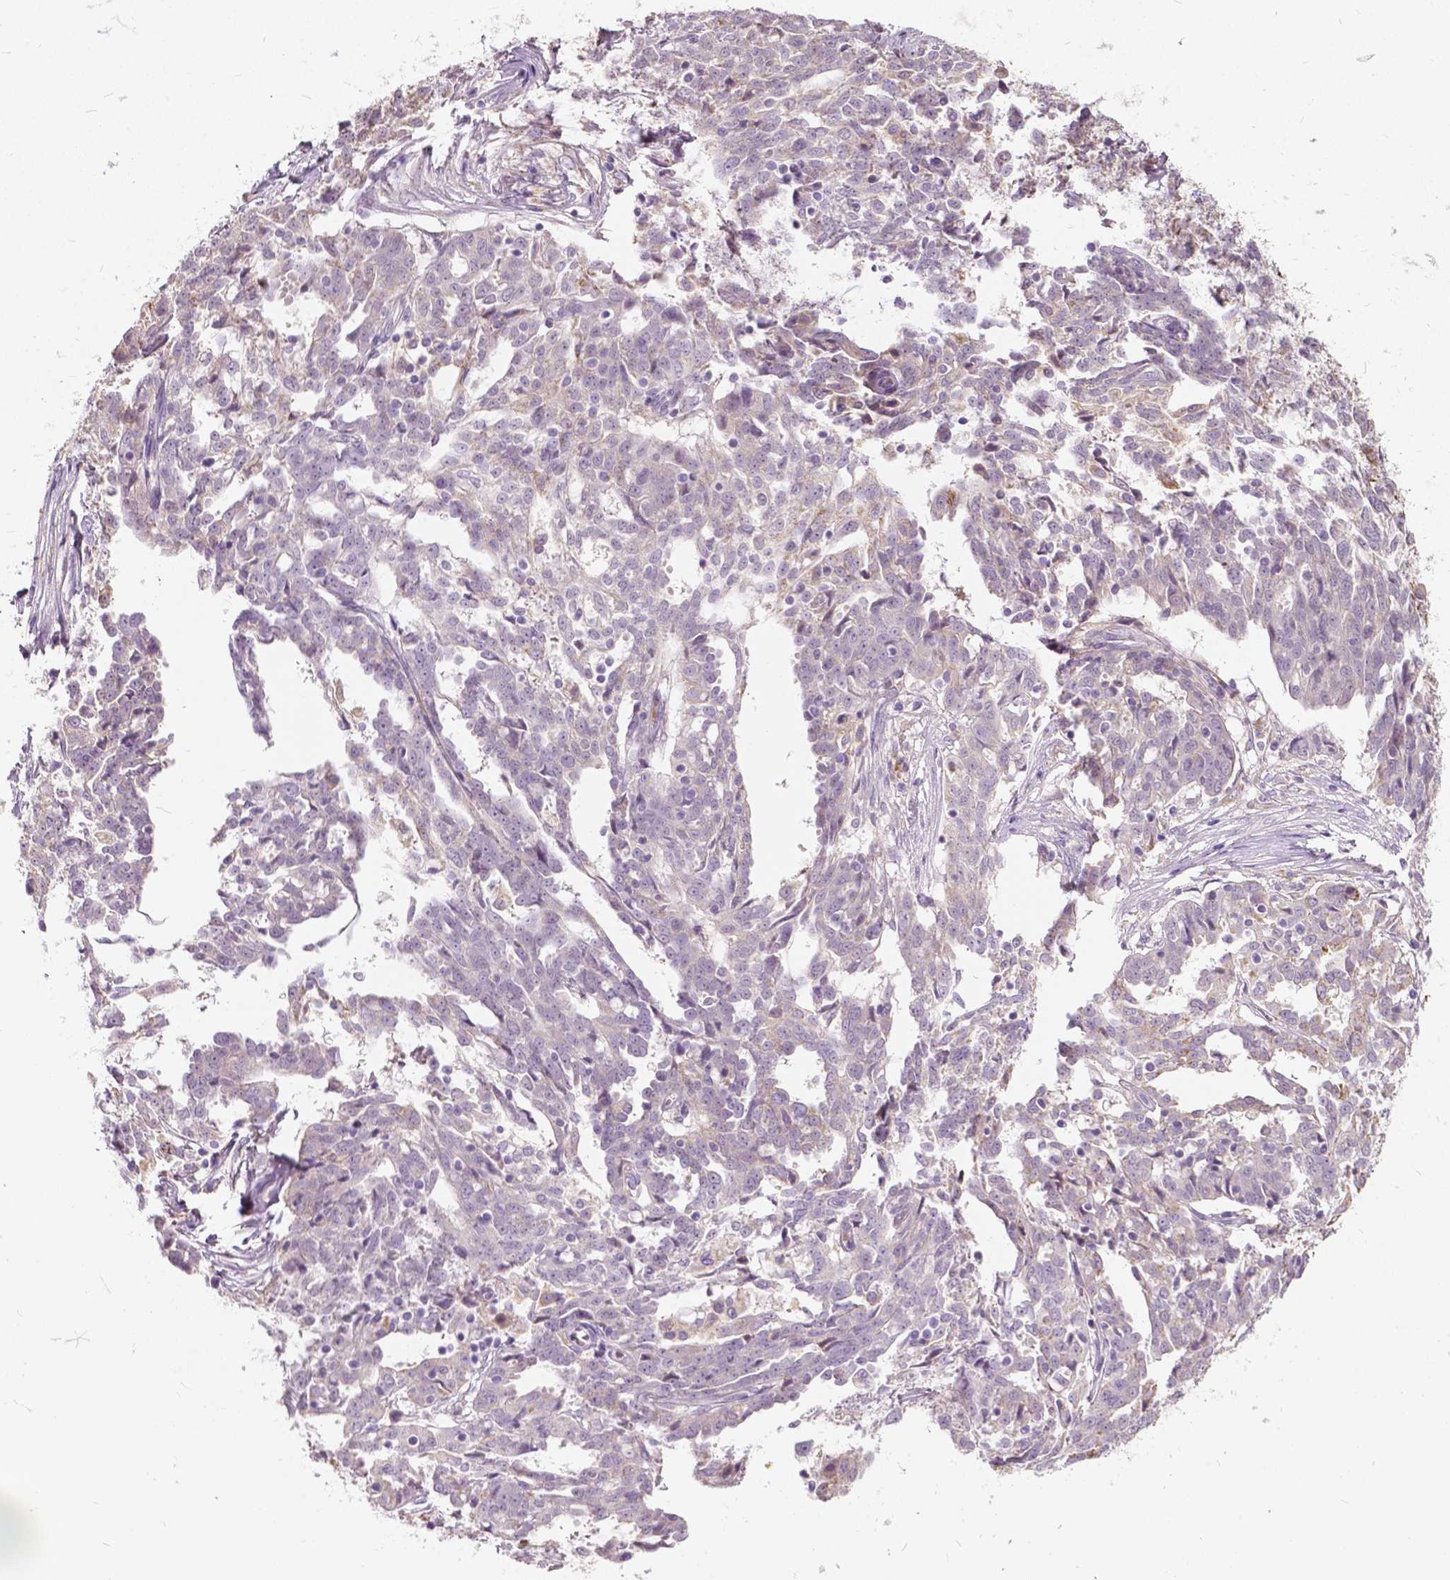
{"staining": {"intensity": "negative", "quantity": "none", "location": "none"}, "tissue": "ovarian cancer", "cell_type": "Tumor cells", "image_type": "cancer", "snomed": [{"axis": "morphology", "description": "Cystadenocarcinoma, serous, NOS"}, {"axis": "topography", "description": "Ovary"}], "caption": "This image is of ovarian serous cystadenocarcinoma stained with immunohistochemistry to label a protein in brown with the nuclei are counter-stained blue. There is no expression in tumor cells. (Immunohistochemistry, brightfield microscopy, high magnification).", "gene": "DLX6", "patient": {"sex": "female", "age": 67}}